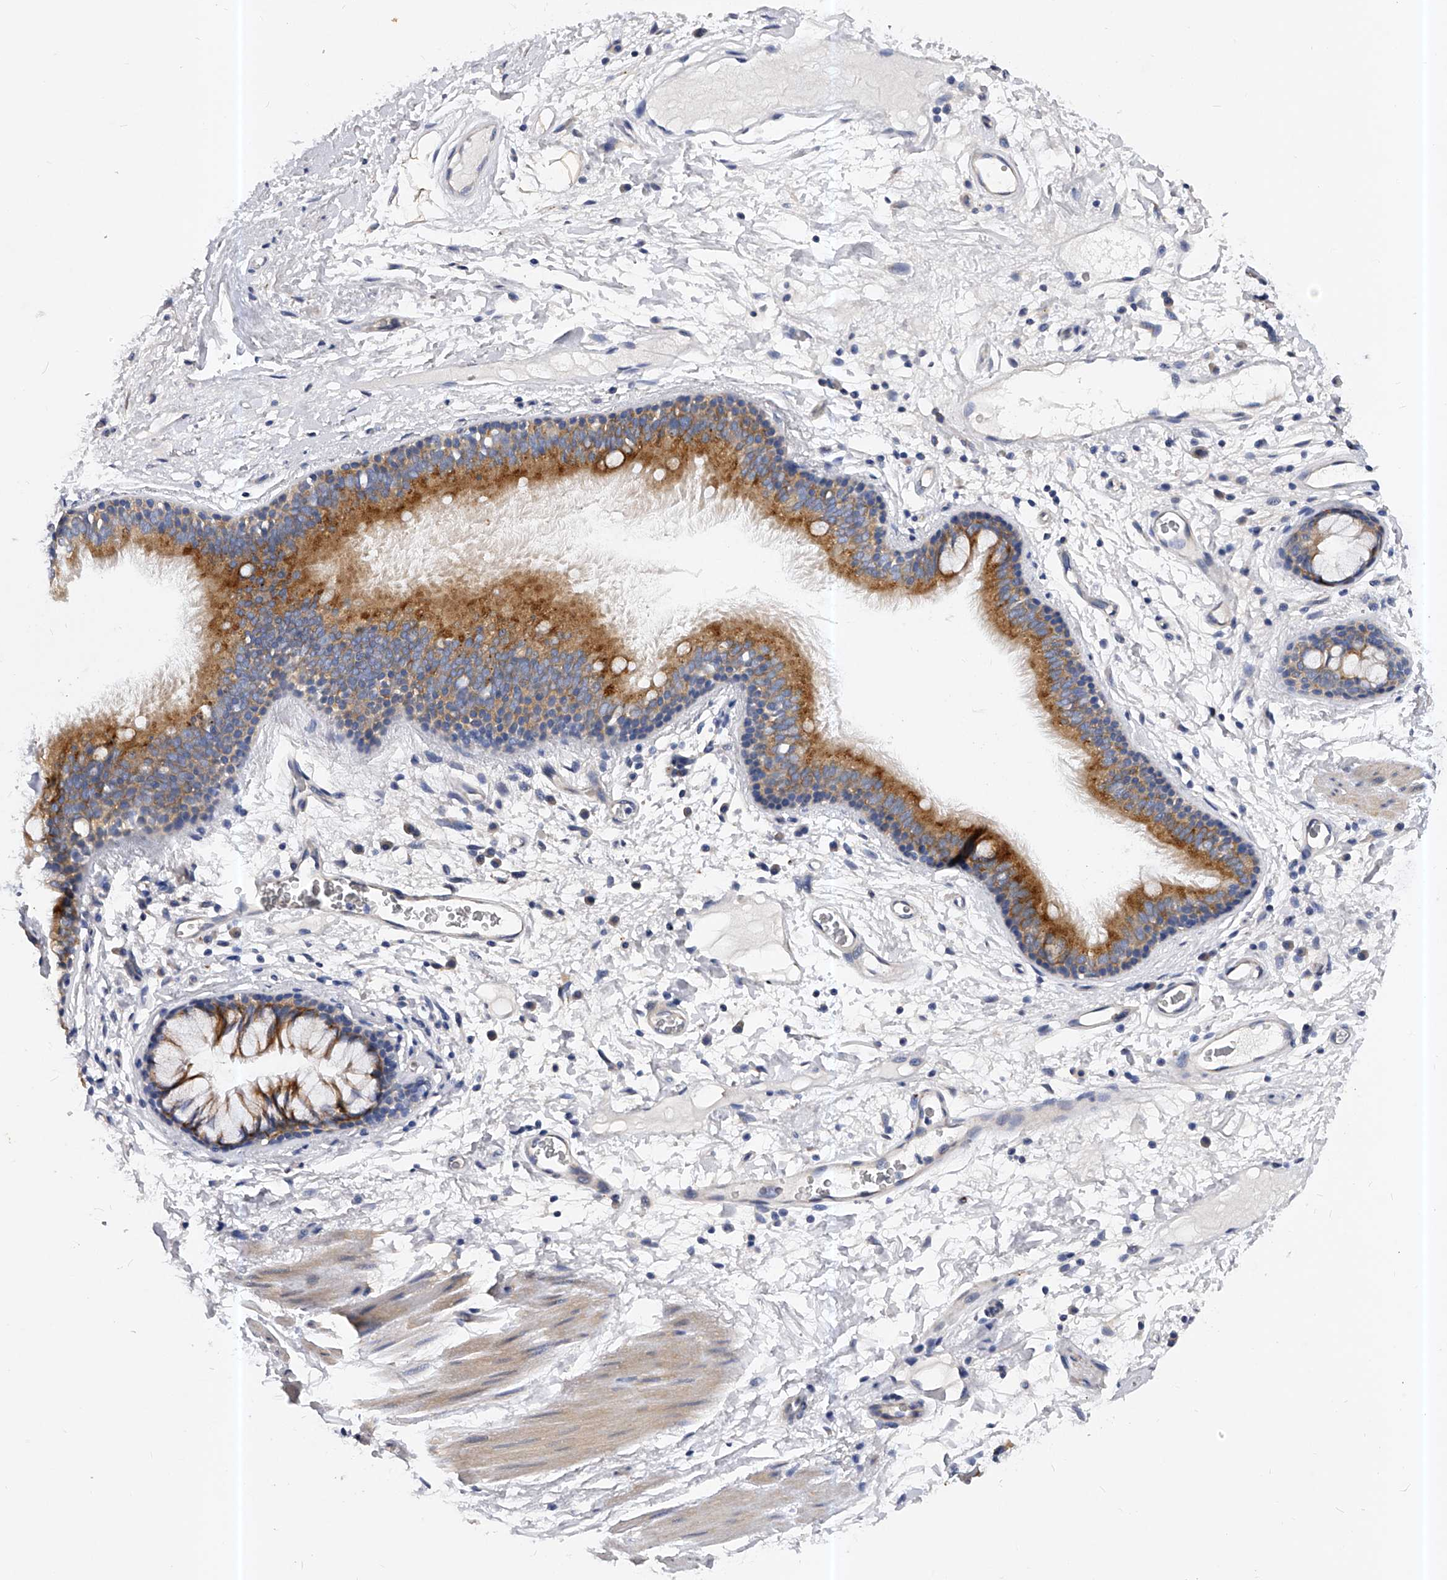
{"staining": {"intensity": "moderate", "quantity": "<25%", "location": "cytoplasmic/membranous"}, "tissue": "adipose tissue", "cell_type": "Adipocytes", "image_type": "normal", "snomed": [{"axis": "morphology", "description": "Normal tissue, NOS"}, {"axis": "topography", "description": "Cartilage tissue"}], "caption": "High-power microscopy captured an IHC micrograph of benign adipose tissue, revealing moderate cytoplasmic/membranous expression in about <25% of adipocytes.", "gene": "PPP5C", "patient": {"sex": "female", "age": 63}}